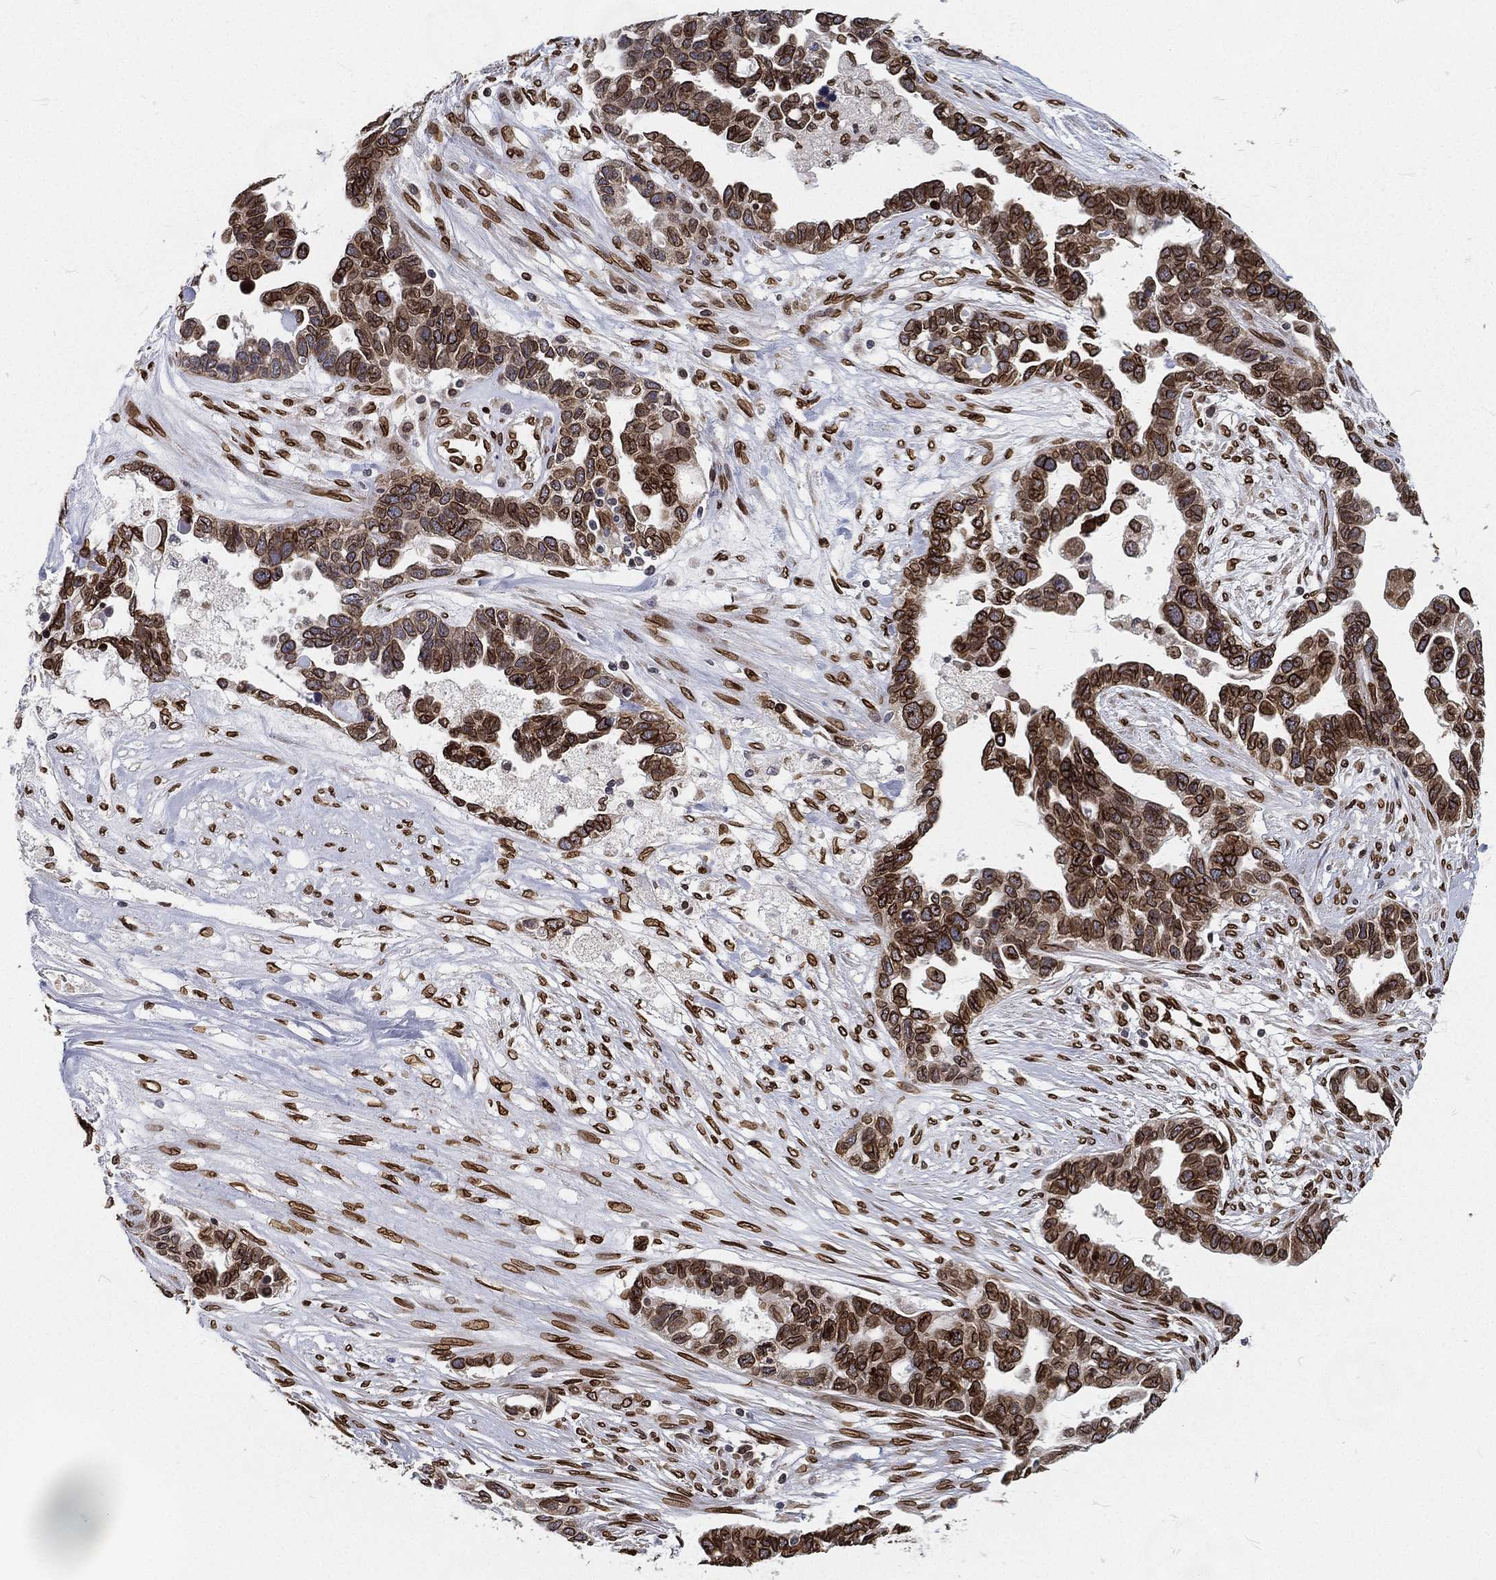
{"staining": {"intensity": "strong", "quantity": ">75%", "location": "cytoplasmic/membranous,nuclear"}, "tissue": "ovarian cancer", "cell_type": "Tumor cells", "image_type": "cancer", "snomed": [{"axis": "morphology", "description": "Cystadenocarcinoma, serous, NOS"}, {"axis": "topography", "description": "Ovary"}], "caption": "High-power microscopy captured an immunohistochemistry (IHC) micrograph of ovarian serous cystadenocarcinoma, revealing strong cytoplasmic/membranous and nuclear positivity in approximately >75% of tumor cells.", "gene": "PALB2", "patient": {"sex": "female", "age": 54}}